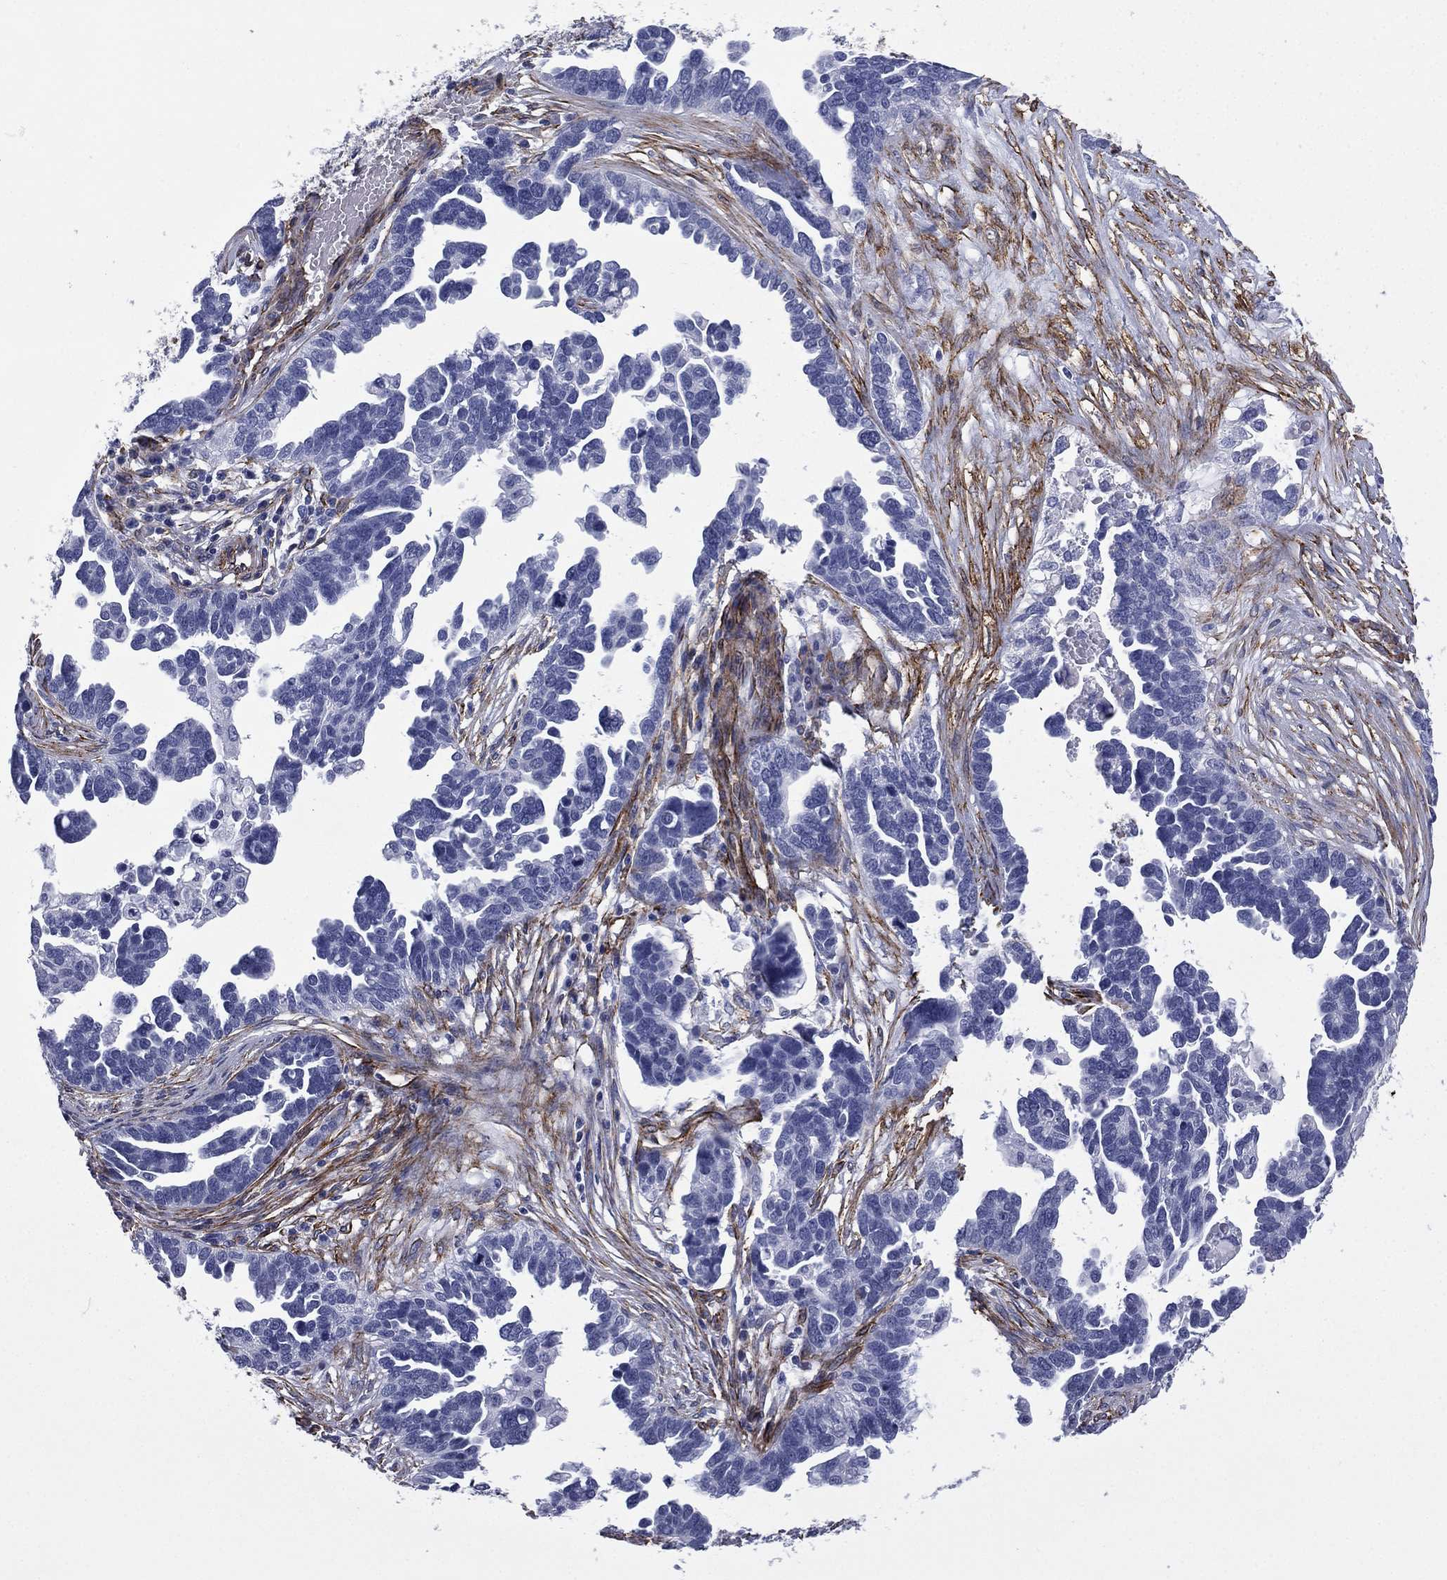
{"staining": {"intensity": "negative", "quantity": "none", "location": "none"}, "tissue": "ovarian cancer", "cell_type": "Tumor cells", "image_type": "cancer", "snomed": [{"axis": "morphology", "description": "Cystadenocarcinoma, serous, NOS"}, {"axis": "topography", "description": "Ovary"}], "caption": "Immunohistochemistry image of human ovarian cancer (serous cystadenocarcinoma) stained for a protein (brown), which reveals no staining in tumor cells.", "gene": "CAVIN3", "patient": {"sex": "female", "age": 54}}